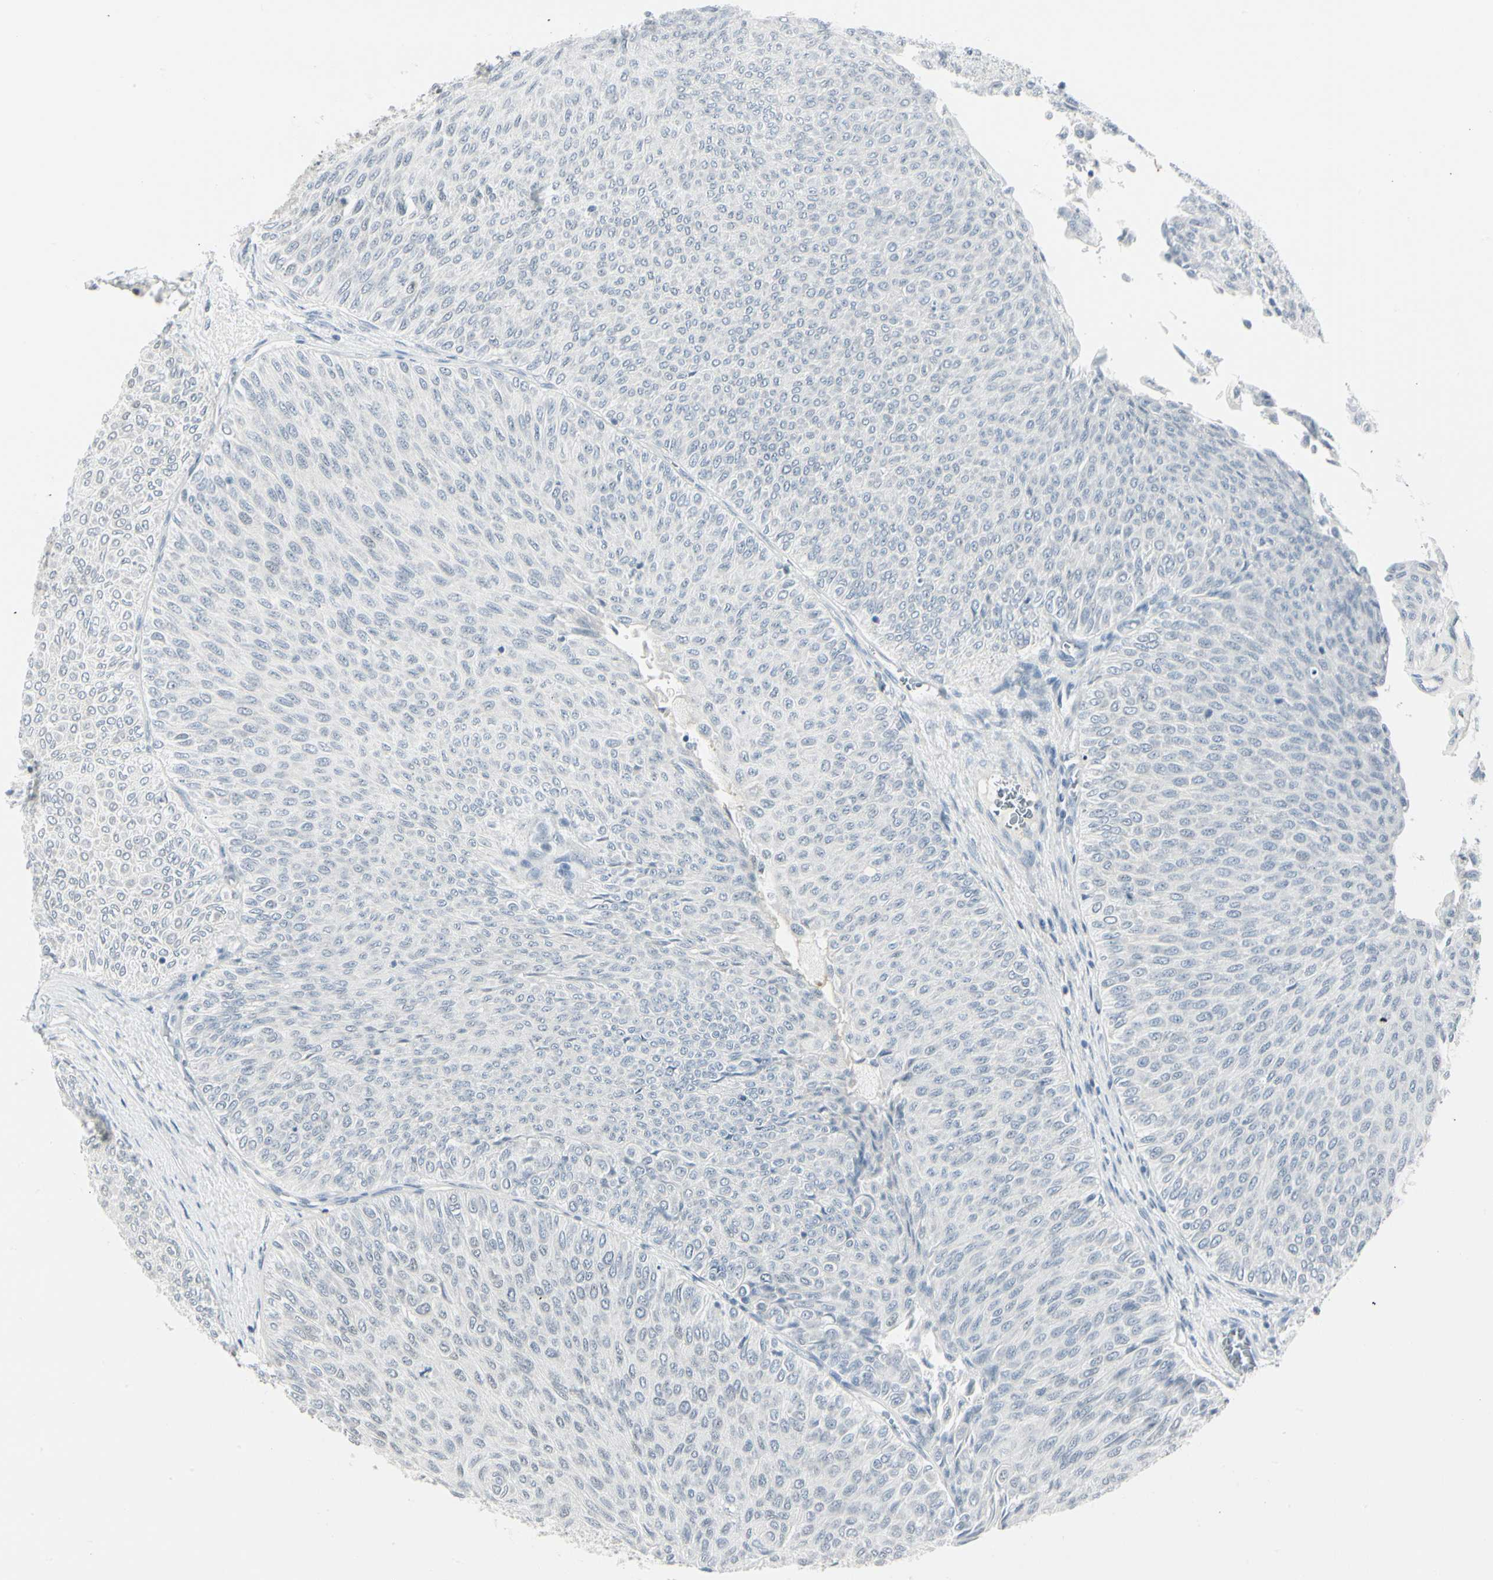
{"staining": {"intensity": "negative", "quantity": "none", "location": "none"}, "tissue": "urothelial cancer", "cell_type": "Tumor cells", "image_type": "cancer", "snomed": [{"axis": "morphology", "description": "Urothelial carcinoma, Low grade"}, {"axis": "topography", "description": "Urinary bladder"}], "caption": "A histopathology image of urothelial cancer stained for a protein demonstrates no brown staining in tumor cells. Nuclei are stained in blue.", "gene": "ZBTB7B", "patient": {"sex": "male", "age": 78}}